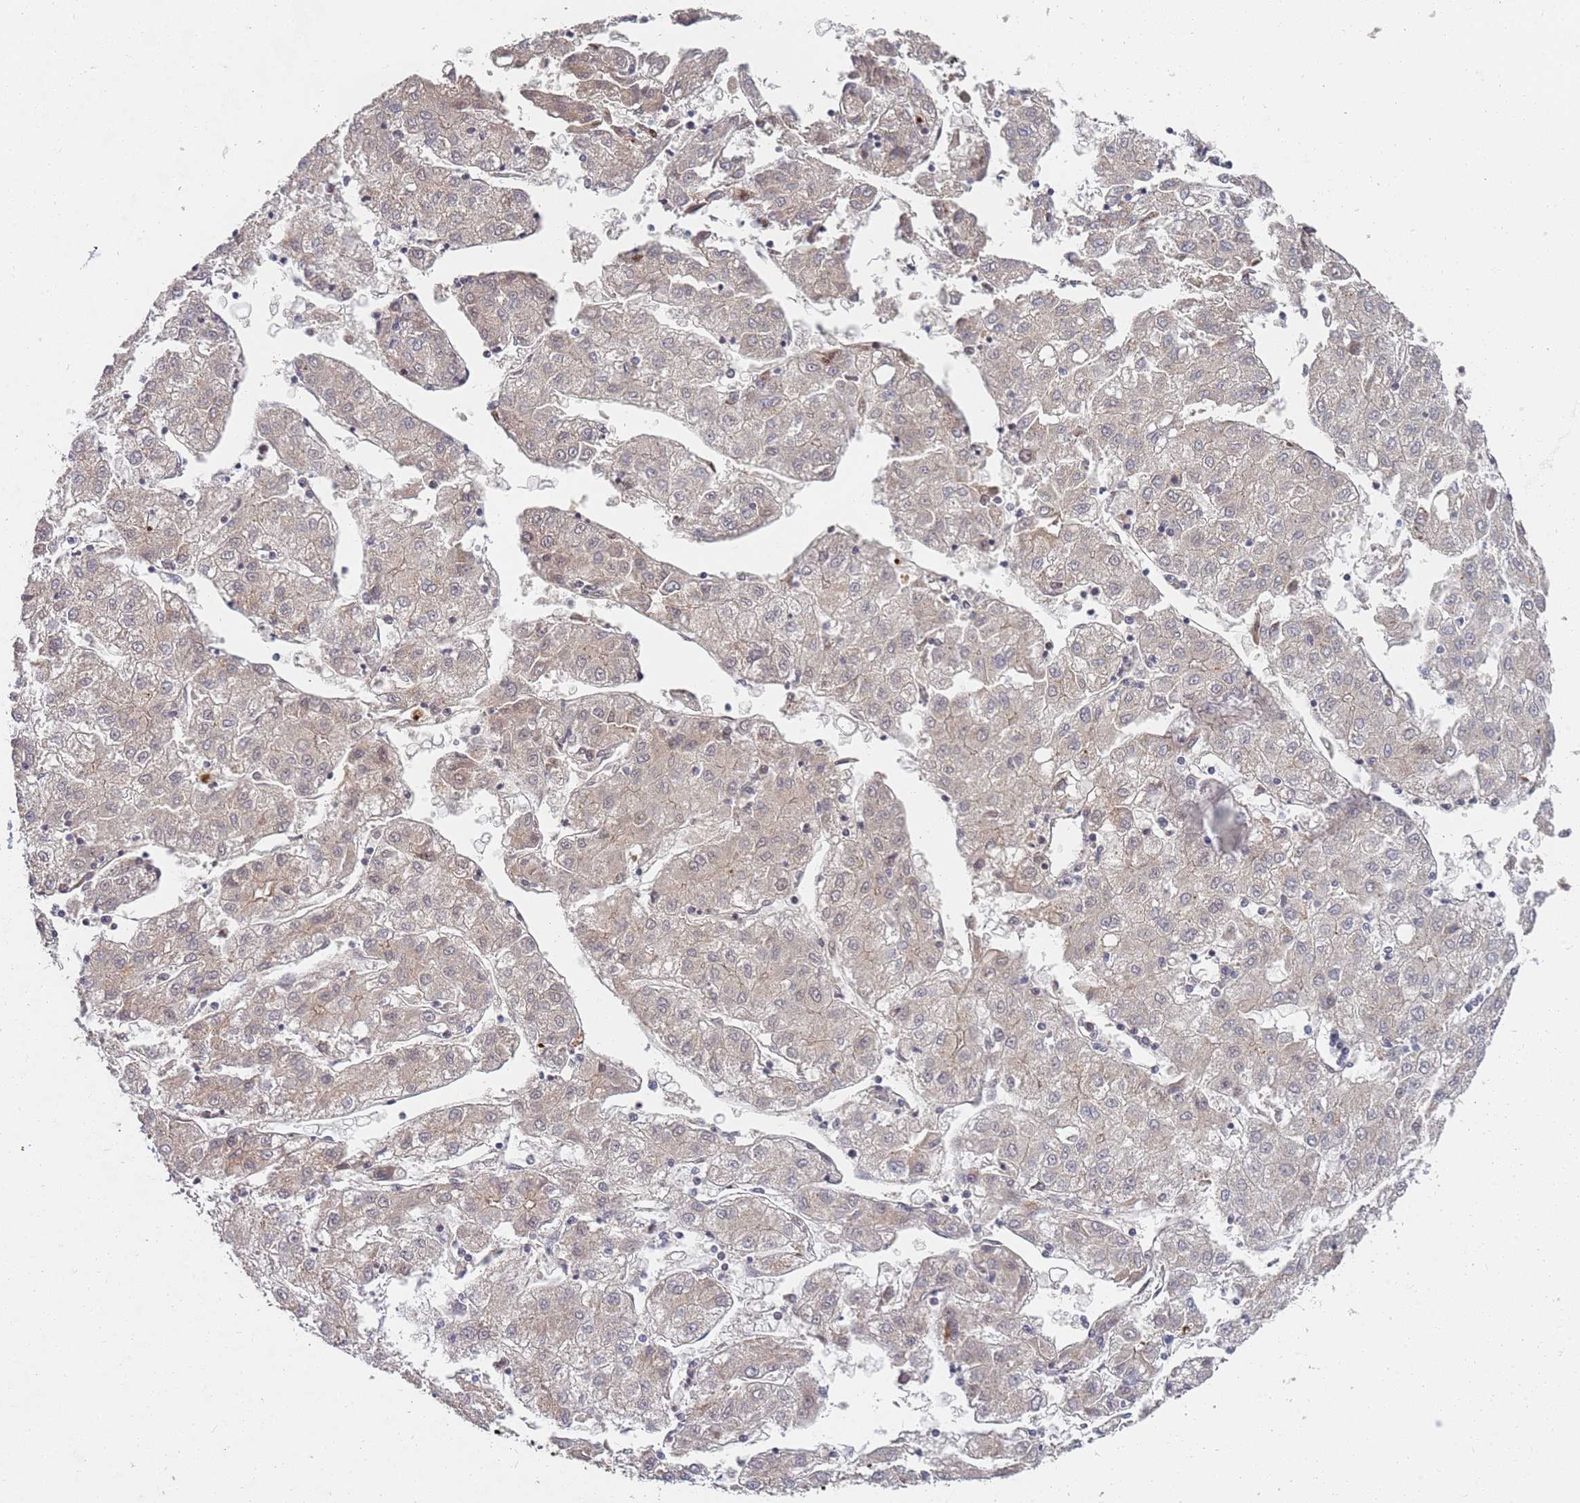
{"staining": {"intensity": "weak", "quantity": "<25%", "location": "cytoplasmic/membranous"}, "tissue": "liver cancer", "cell_type": "Tumor cells", "image_type": "cancer", "snomed": [{"axis": "morphology", "description": "Carcinoma, Hepatocellular, NOS"}, {"axis": "topography", "description": "Liver"}], "caption": "This is a photomicrograph of immunohistochemistry (IHC) staining of liver hepatocellular carcinoma, which shows no expression in tumor cells. Brightfield microscopy of IHC stained with DAB (brown) and hematoxylin (blue), captured at high magnification.", "gene": "ABCB6", "patient": {"sex": "male", "age": 72}}